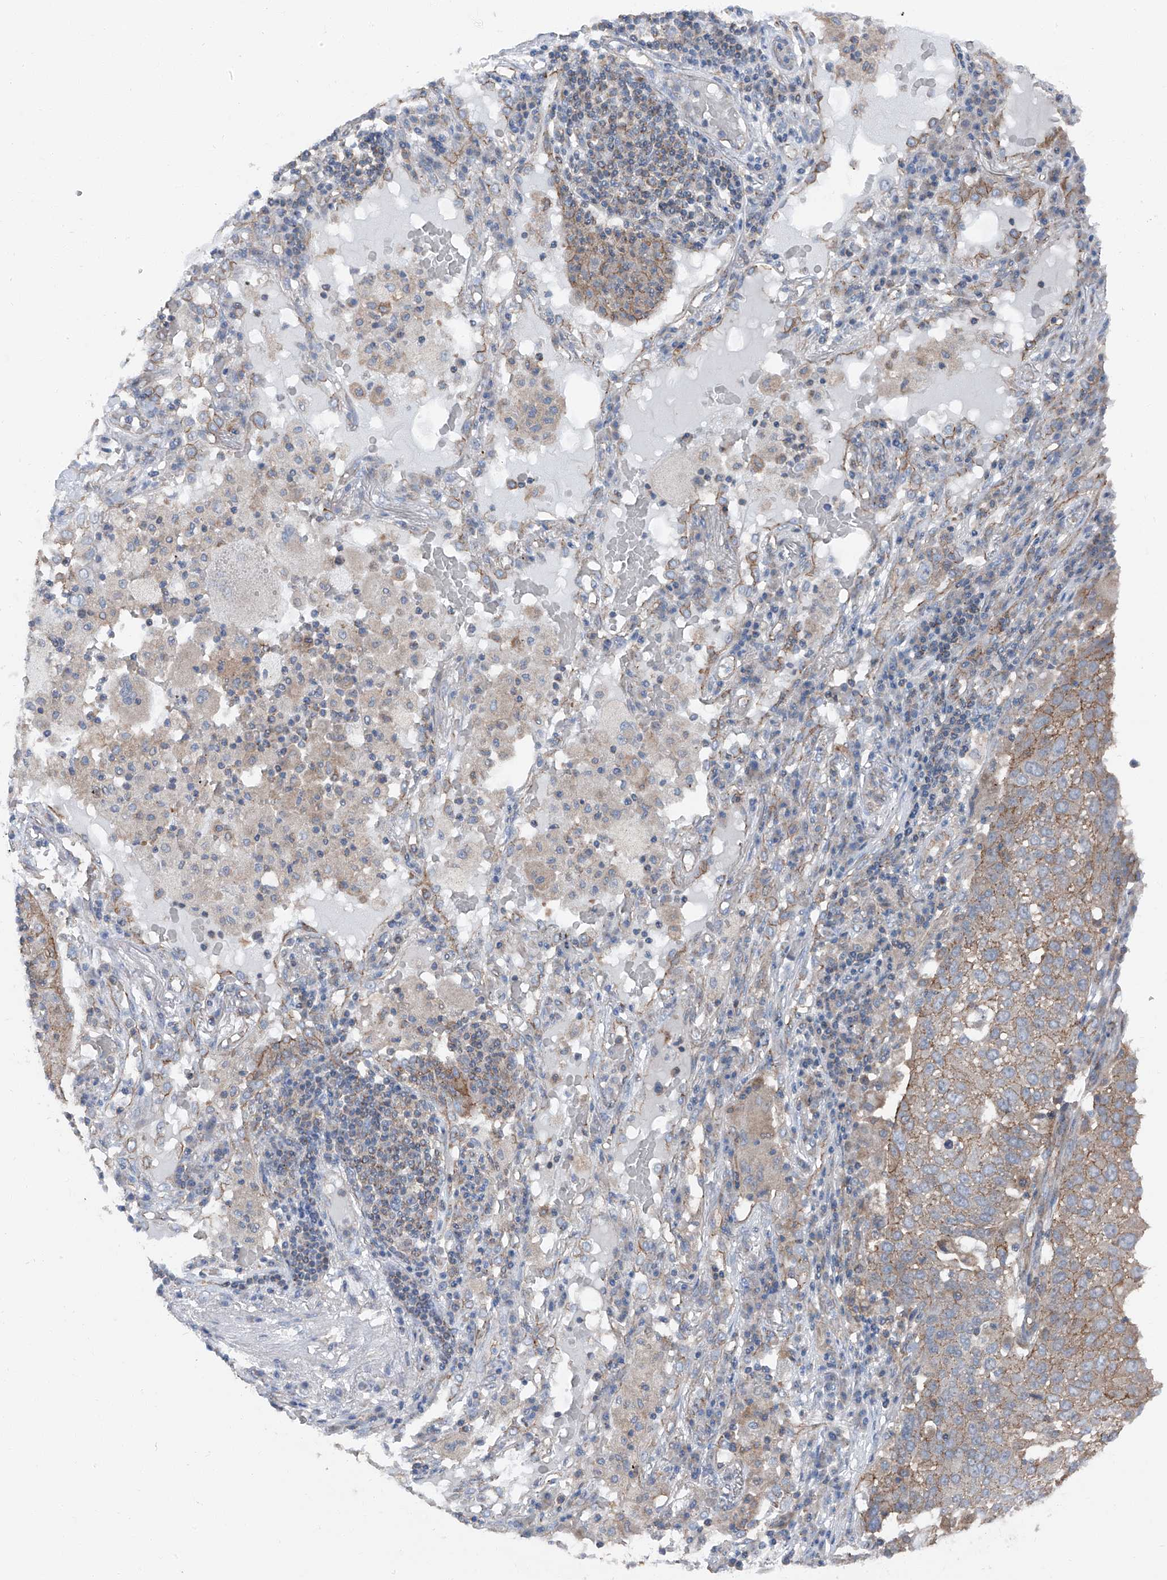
{"staining": {"intensity": "weak", "quantity": "25%-75%", "location": "cytoplasmic/membranous"}, "tissue": "lung cancer", "cell_type": "Tumor cells", "image_type": "cancer", "snomed": [{"axis": "morphology", "description": "Squamous cell carcinoma, NOS"}, {"axis": "topography", "description": "Lung"}], "caption": "Immunohistochemistry (DAB) staining of human lung cancer (squamous cell carcinoma) exhibits weak cytoplasmic/membranous protein expression in approximately 25%-75% of tumor cells. Using DAB (3,3'-diaminobenzidine) (brown) and hematoxylin (blue) stains, captured at high magnification using brightfield microscopy.", "gene": "GPR142", "patient": {"sex": "male", "age": 65}}